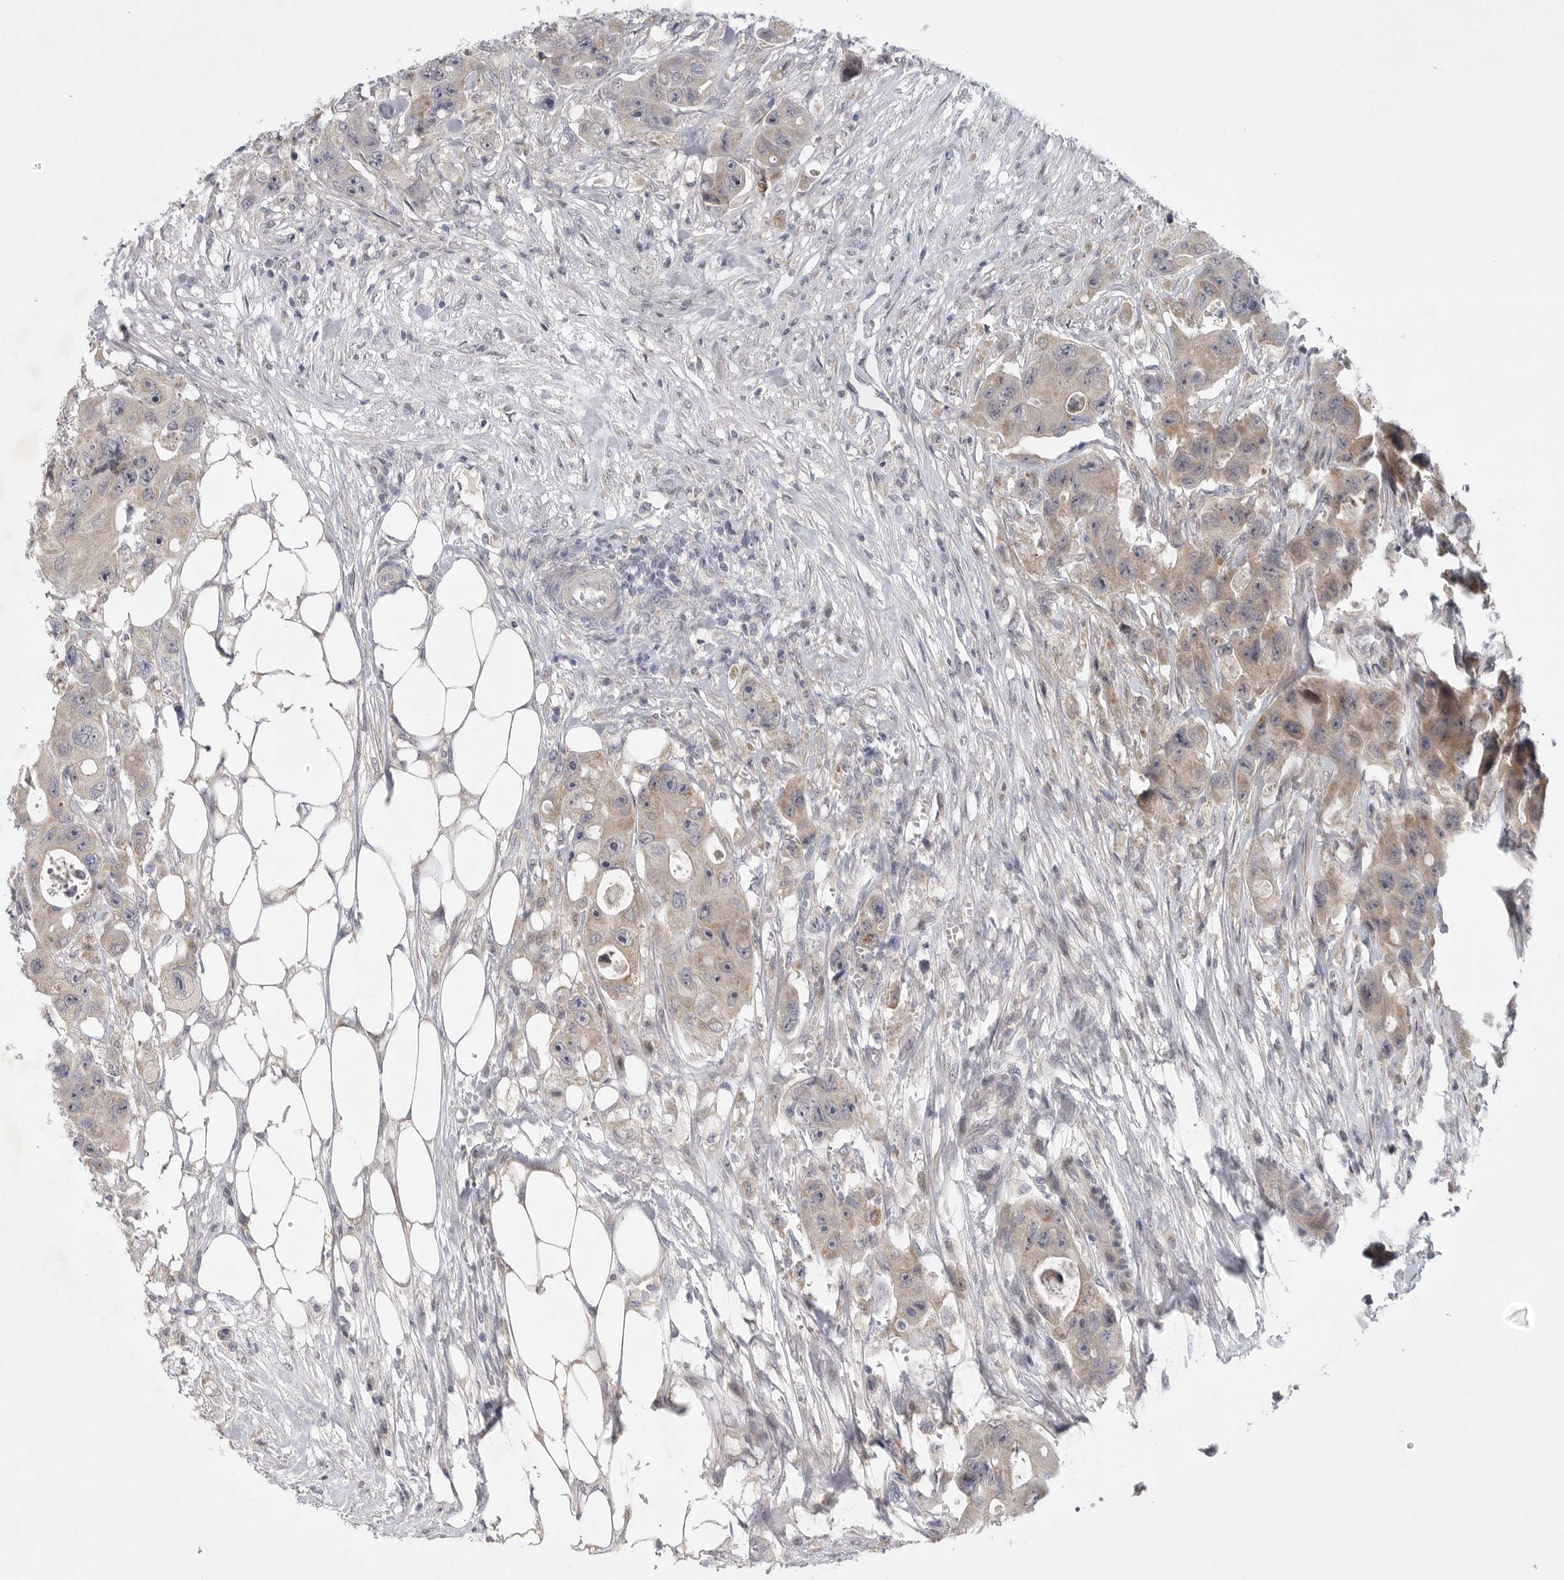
{"staining": {"intensity": "moderate", "quantity": "25%-75%", "location": "cytoplasmic/membranous"}, "tissue": "colorectal cancer", "cell_type": "Tumor cells", "image_type": "cancer", "snomed": [{"axis": "morphology", "description": "Adenocarcinoma, NOS"}, {"axis": "topography", "description": "Colon"}], "caption": "About 25%-75% of tumor cells in colorectal cancer (adenocarcinoma) reveal moderate cytoplasmic/membranous protein positivity as visualized by brown immunohistochemical staining.", "gene": "FBXO43", "patient": {"sex": "female", "age": 46}}